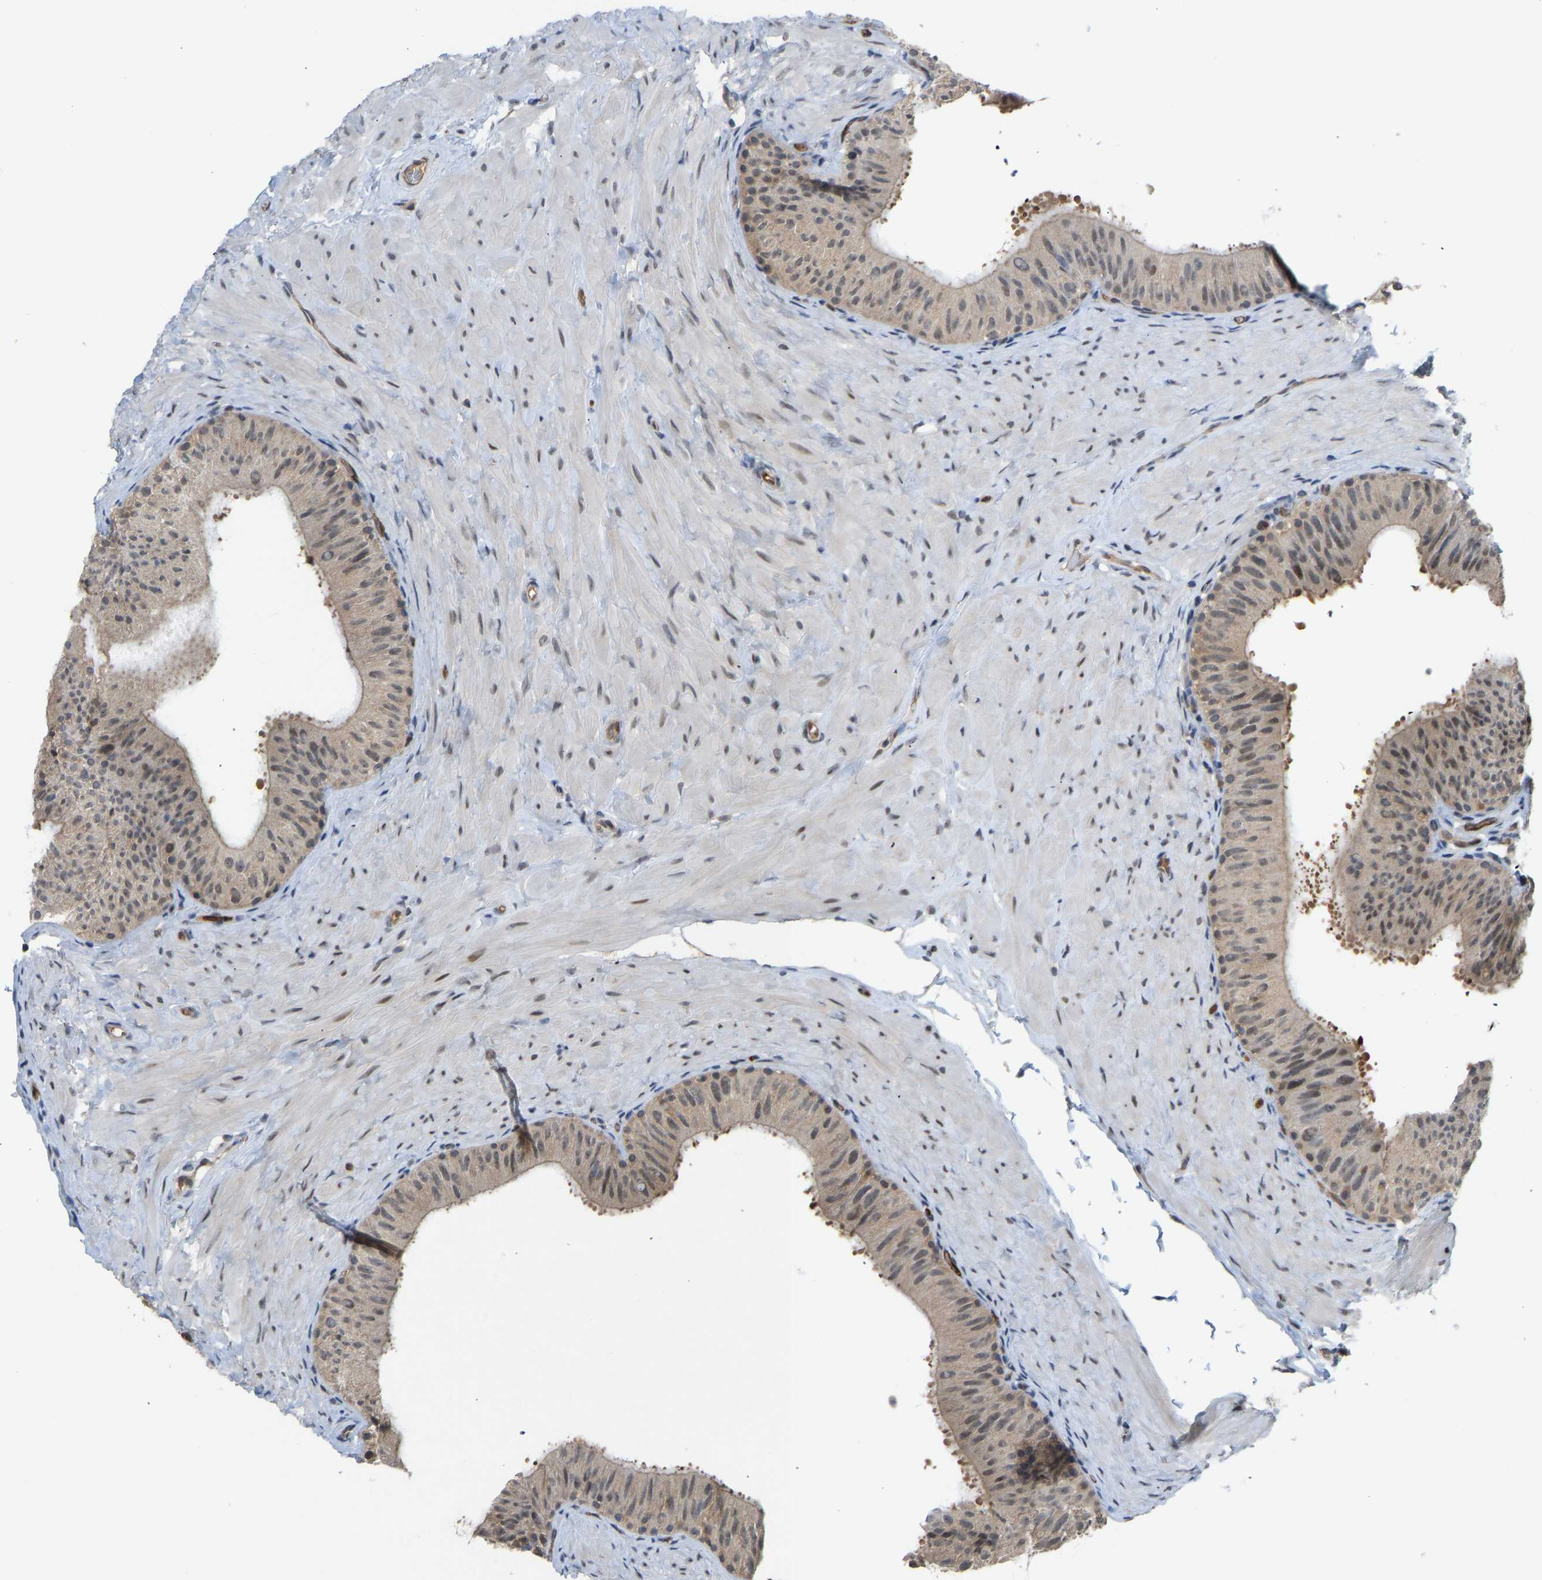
{"staining": {"intensity": "weak", "quantity": ">75%", "location": "cytoplasmic/membranous"}, "tissue": "epididymis", "cell_type": "Glandular cells", "image_type": "normal", "snomed": [{"axis": "morphology", "description": "Normal tissue, NOS"}, {"axis": "topography", "description": "Epididymis"}], "caption": "A brown stain highlights weak cytoplasmic/membranous staining of a protein in glandular cells of normal human epididymis. The staining was performed using DAB (3,3'-diaminobenzidine) to visualize the protein expression in brown, while the nuclei were stained in blue with hematoxylin (Magnification: 20x).", "gene": "CCT8", "patient": {"sex": "male", "age": 34}}